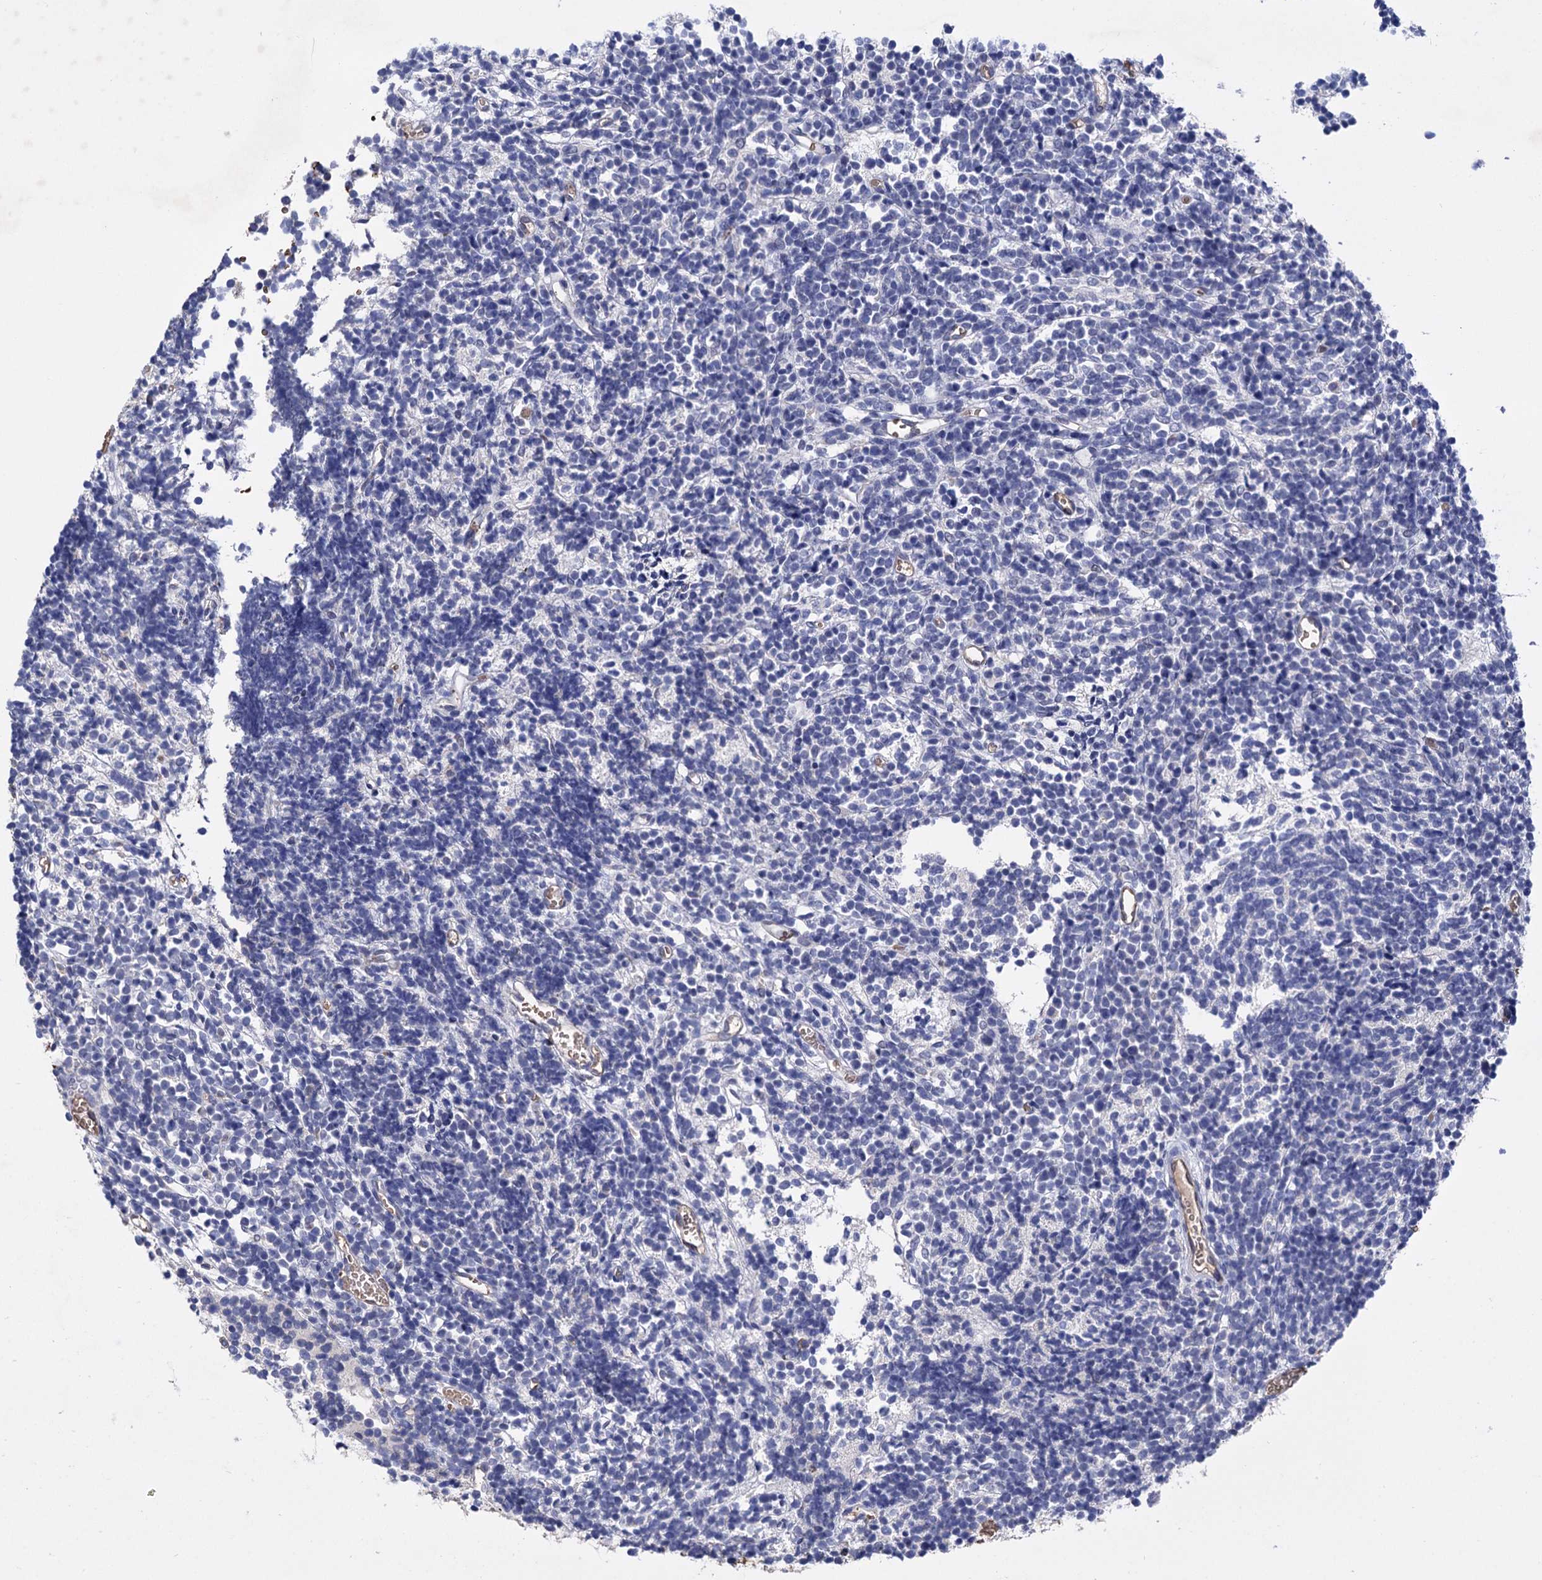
{"staining": {"intensity": "negative", "quantity": "none", "location": "none"}, "tissue": "glioma", "cell_type": "Tumor cells", "image_type": "cancer", "snomed": [{"axis": "morphology", "description": "Glioma, malignant, Low grade"}, {"axis": "topography", "description": "Brain"}], "caption": "Tumor cells are negative for brown protein staining in low-grade glioma (malignant).", "gene": "STING1", "patient": {"sex": "female", "age": 1}}